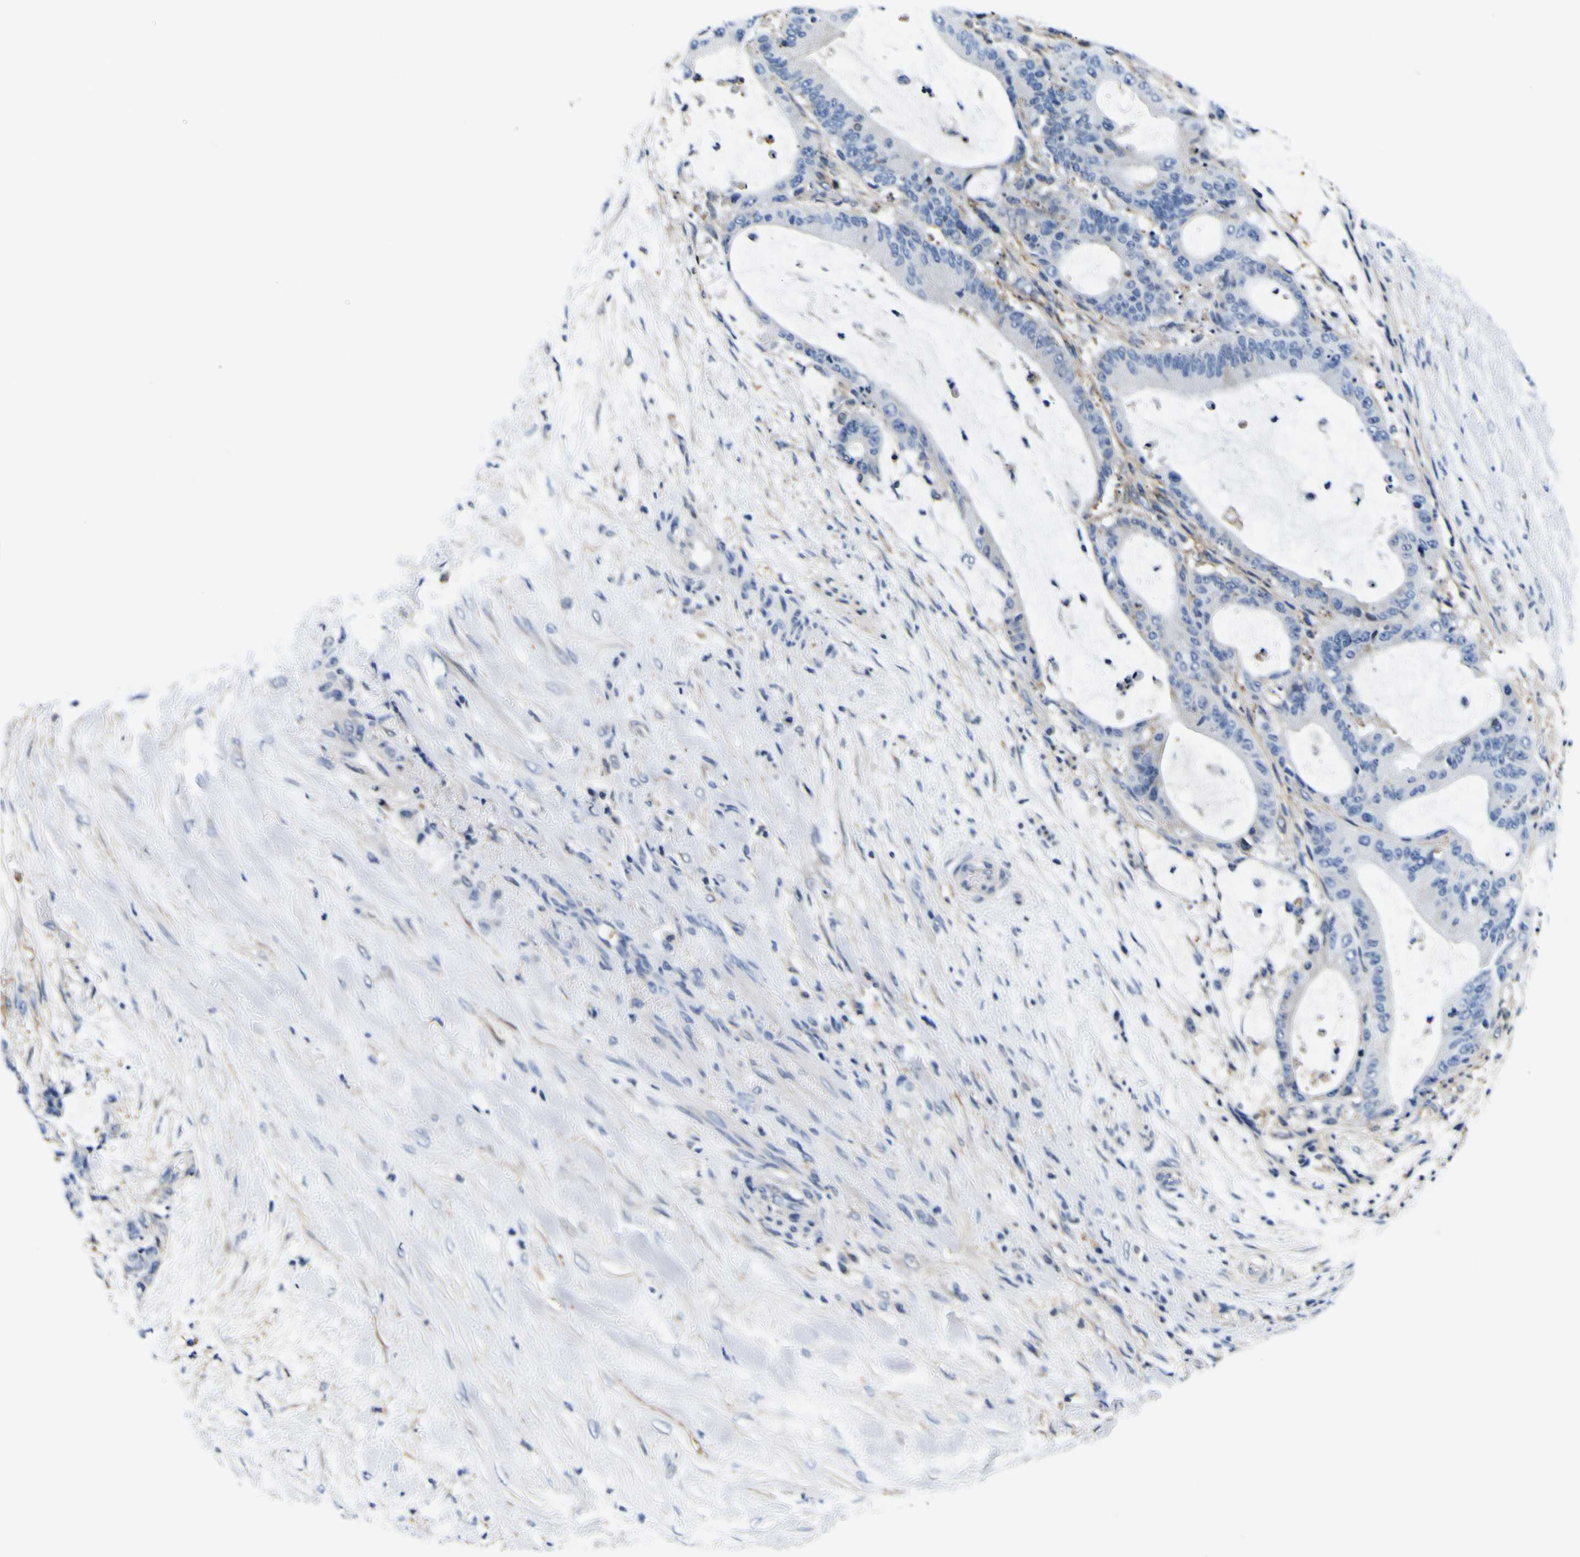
{"staining": {"intensity": "negative", "quantity": "none", "location": "none"}, "tissue": "liver cancer", "cell_type": "Tumor cells", "image_type": "cancer", "snomed": [{"axis": "morphology", "description": "Cholangiocarcinoma"}, {"axis": "topography", "description": "Liver"}], "caption": "Liver cholangiocarcinoma stained for a protein using IHC reveals no staining tumor cells.", "gene": "PXDN", "patient": {"sex": "female", "age": 73}}